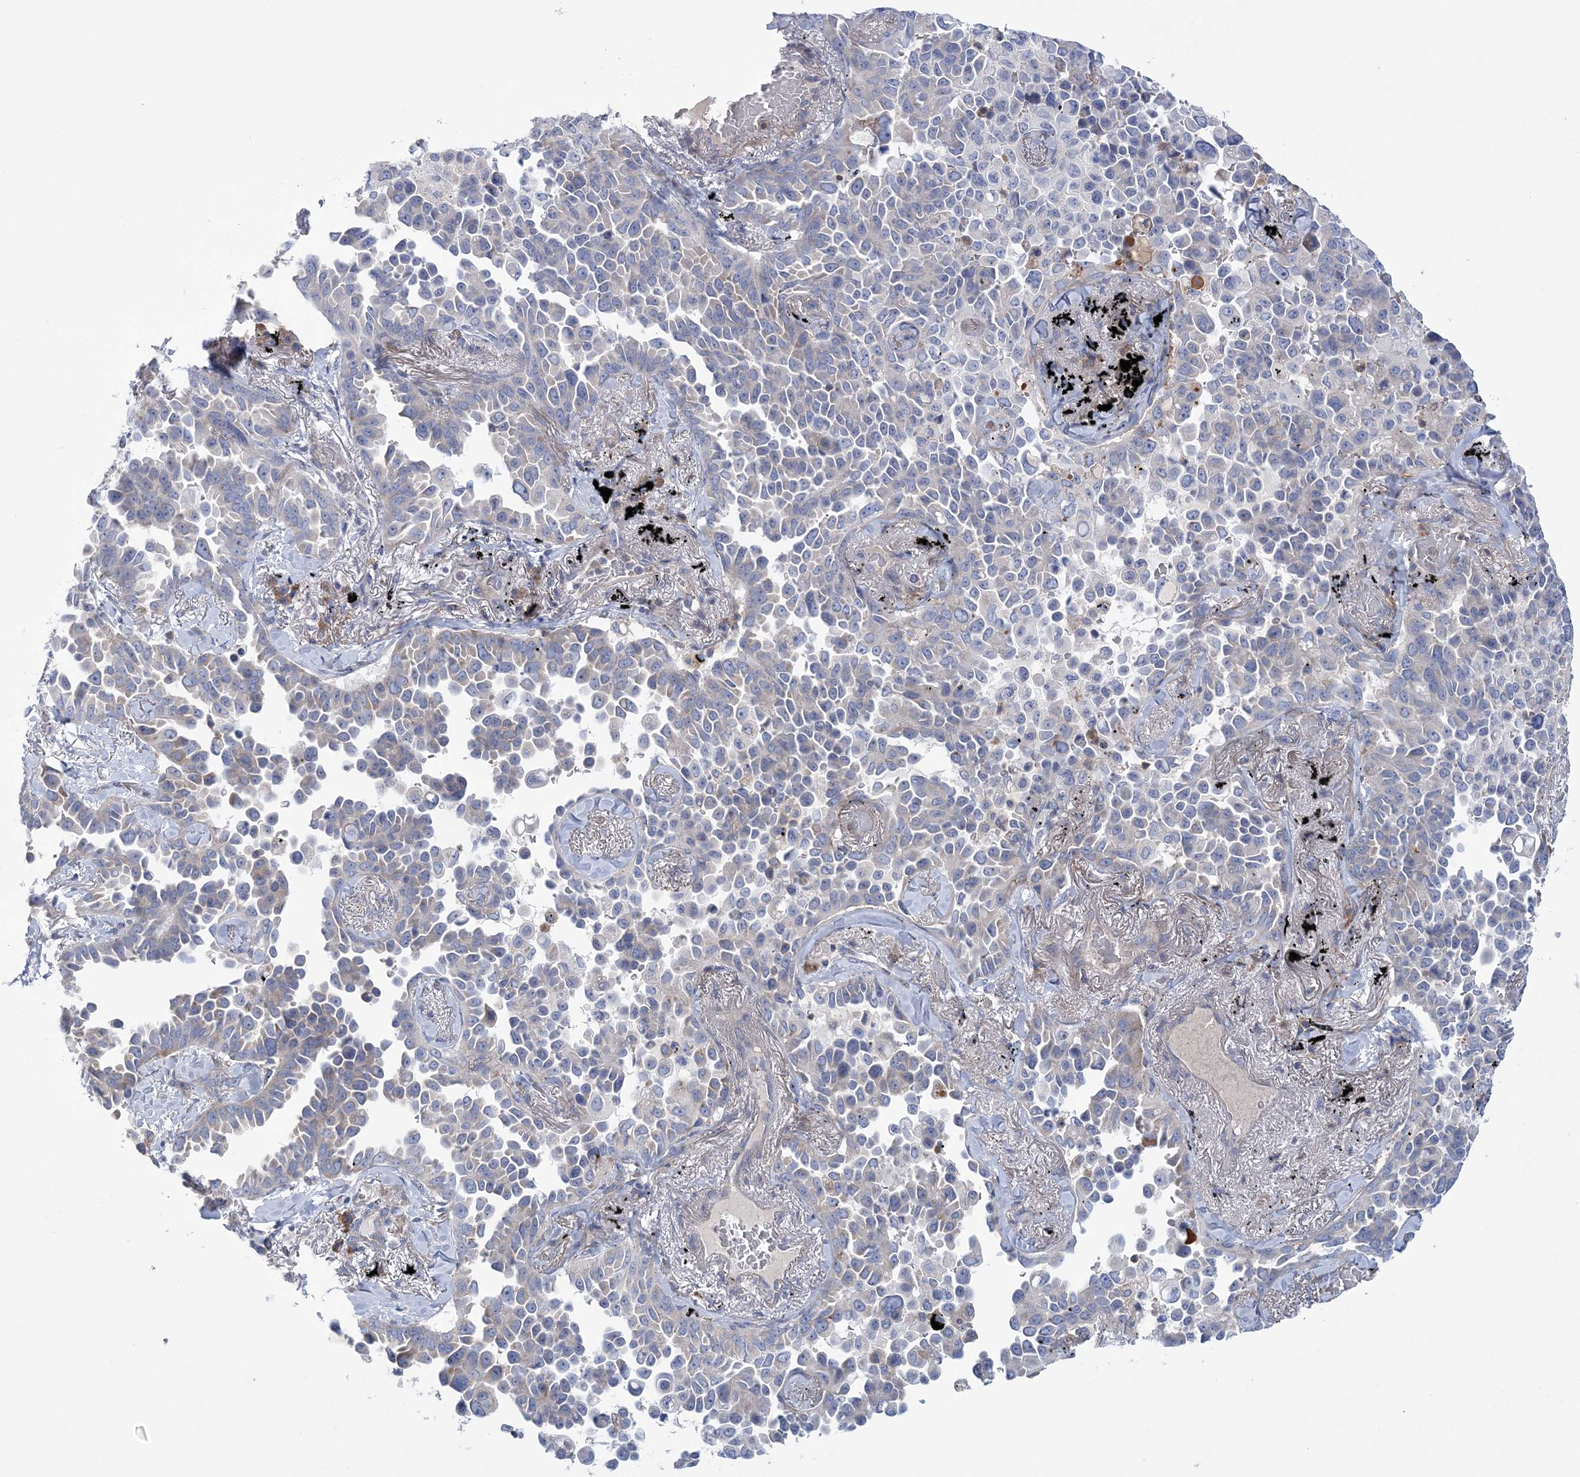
{"staining": {"intensity": "negative", "quantity": "none", "location": "none"}, "tissue": "lung cancer", "cell_type": "Tumor cells", "image_type": "cancer", "snomed": [{"axis": "morphology", "description": "Adenocarcinoma, NOS"}, {"axis": "topography", "description": "Lung"}], "caption": "The immunohistochemistry (IHC) photomicrograph has no significant expression in tumor cells of lung cancer (adenocarcinoma) tissue. (Brightfield microscopy of DAB (3,3'-diaminobenzidine) immunohistochemistry at high magnification).", "gene": "ARSJ", "patient": {"sex": "female", "age": 67}}